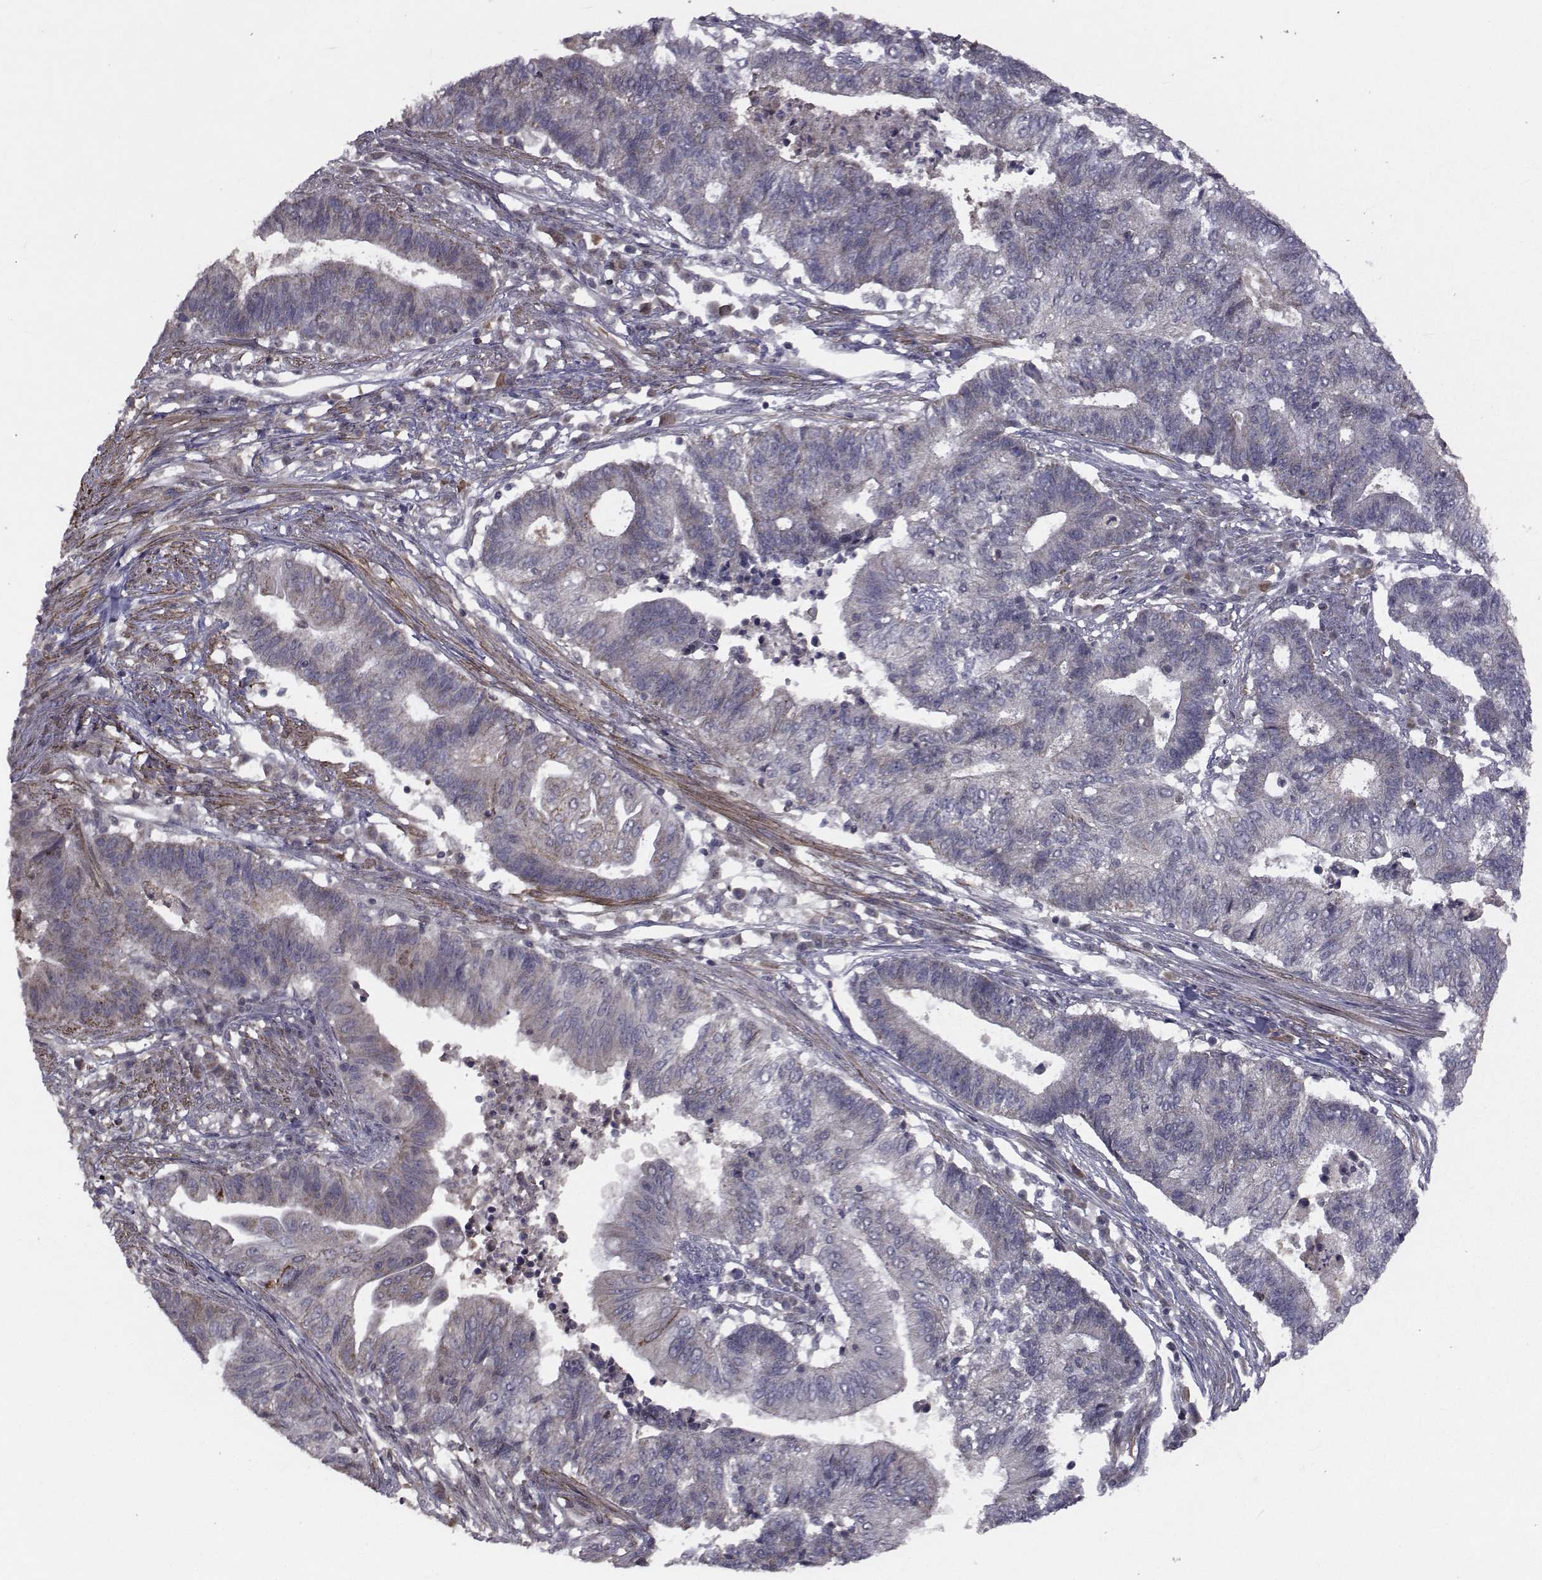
{"staining": {"intensity": "negative", "quantity": "none", "location": "none"}, "tissue": "endometrial cancer", "cell_type": "Tumor cells", "image_type": "cancer", "snomed": [{"axis": "morphology", "description": "Adenocarcinoma, NOS"}, {"axis": "topography", "description": "Uterus"}, {"axis": "topography", "description": "Endometrium"}], "caption": "IHC of human endometrial adenocarcinoma reveals no staining in tumor cells.", "gene": "FDXR", "patient": {"sex": "female", "age": 54}}